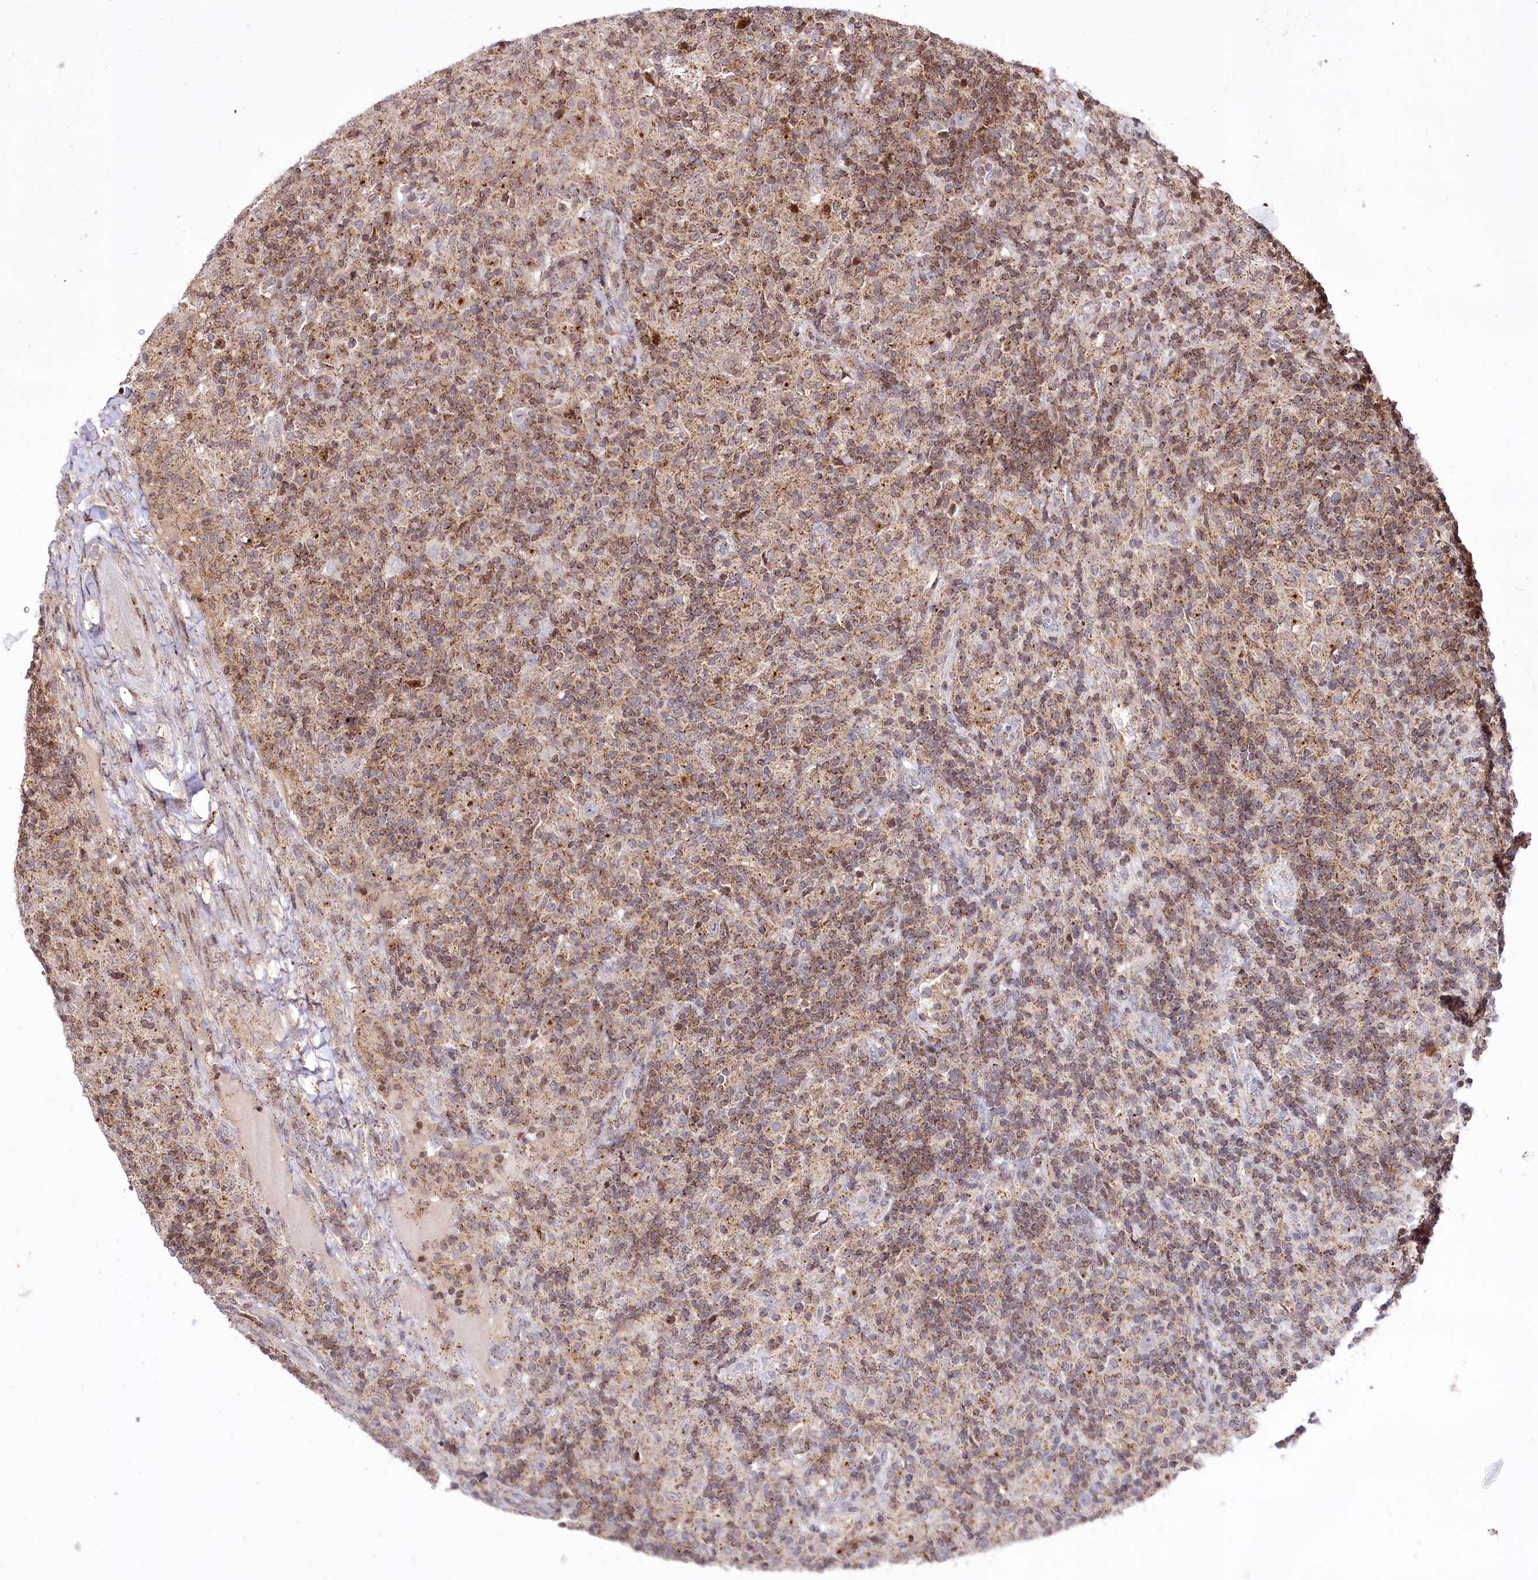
{"staining": {"intensity": "negative", "quantity": "none", "location": "none"}, "tissue": "lymphoma", "cell_type": "Tumor cells", "image_type": "cancer", "snomed": [{"axis": "morphology", "description": "Hodgkin's disease, NOS"}, {"axis": "topography", "description": "Lymph node"}], "caption": "A histopathology image of Hodgkin's disease stained for a protein exhibits no brown staining in tumor cells.", "gene": "ZFYVE27", "patient": {"sex": "male", "age": 70}}